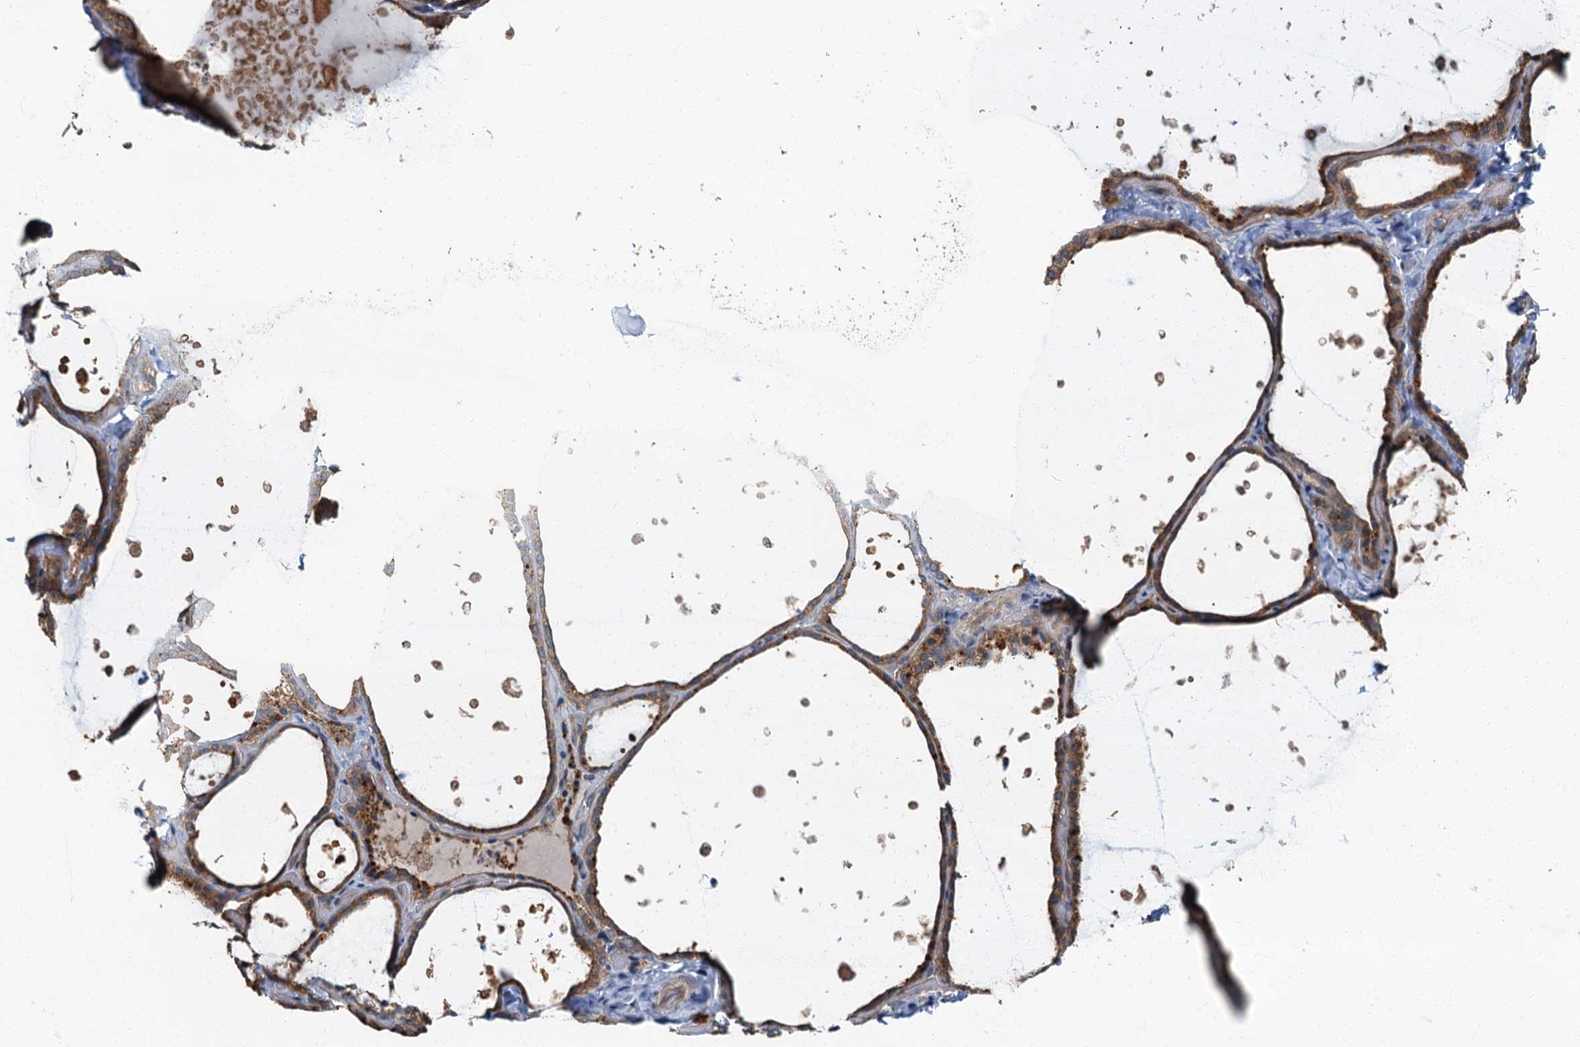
{"staining": {"intensity": "moderate", "quantity": ">75%", "location": "cytoplasmic/membranous"}, "tissue": "thyroid gland", "cell_type": "Glandular cells", "image_type": "normal", "snomed": [{"axis": "morphology", "description": "Normal tissue, NOS"}, {"axis": "topography", "description": "Thyroid gland"}], "caption": "About >75% of glandular cells in unremarkable human thyroid gland demonstrate moderate cytoplasmic/membranous protein expression as visualized by brown immunohistochemical staining.", "gene": "TBCK", "patient": {"sex": "female", "age": 44}}